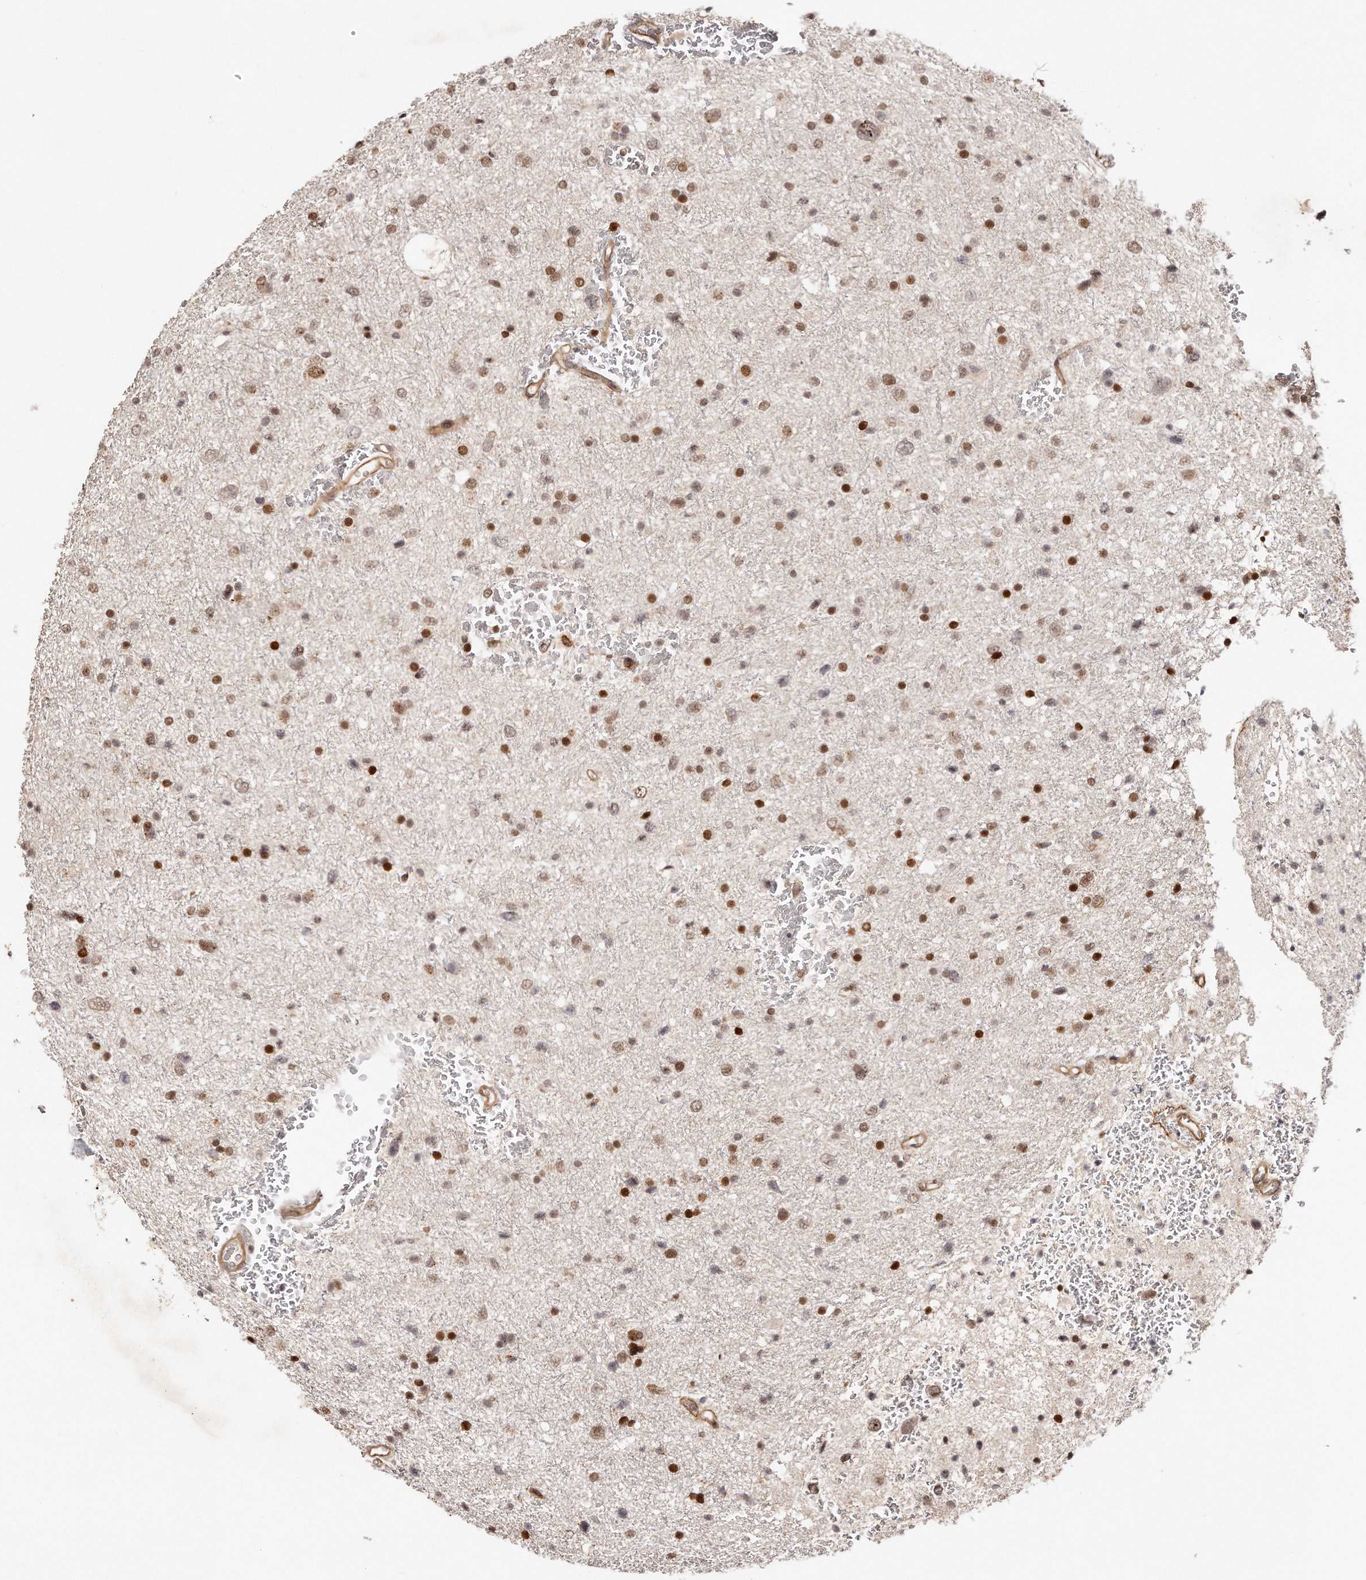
{"staining": {"intensity": "moderate", "quantity": ">75%", "location": "nuclear"}, "tissue": "glioma", "cell_type": "Tumor cells", "image_type": "cancer", "snomed": [{"axis": "morphology", "description": "Glioma, malignant, Low grade"}, {"axis": "topography", "description": "Brain"}], "caption": "Immunohistochemical staining of malignant glioma (low-grade) reveals medium levels of moderate nuclear protein staining in approximately >75% of tumor cells.", "gene": "SOX4", "patient": {"sex": "female", "age": 37}}